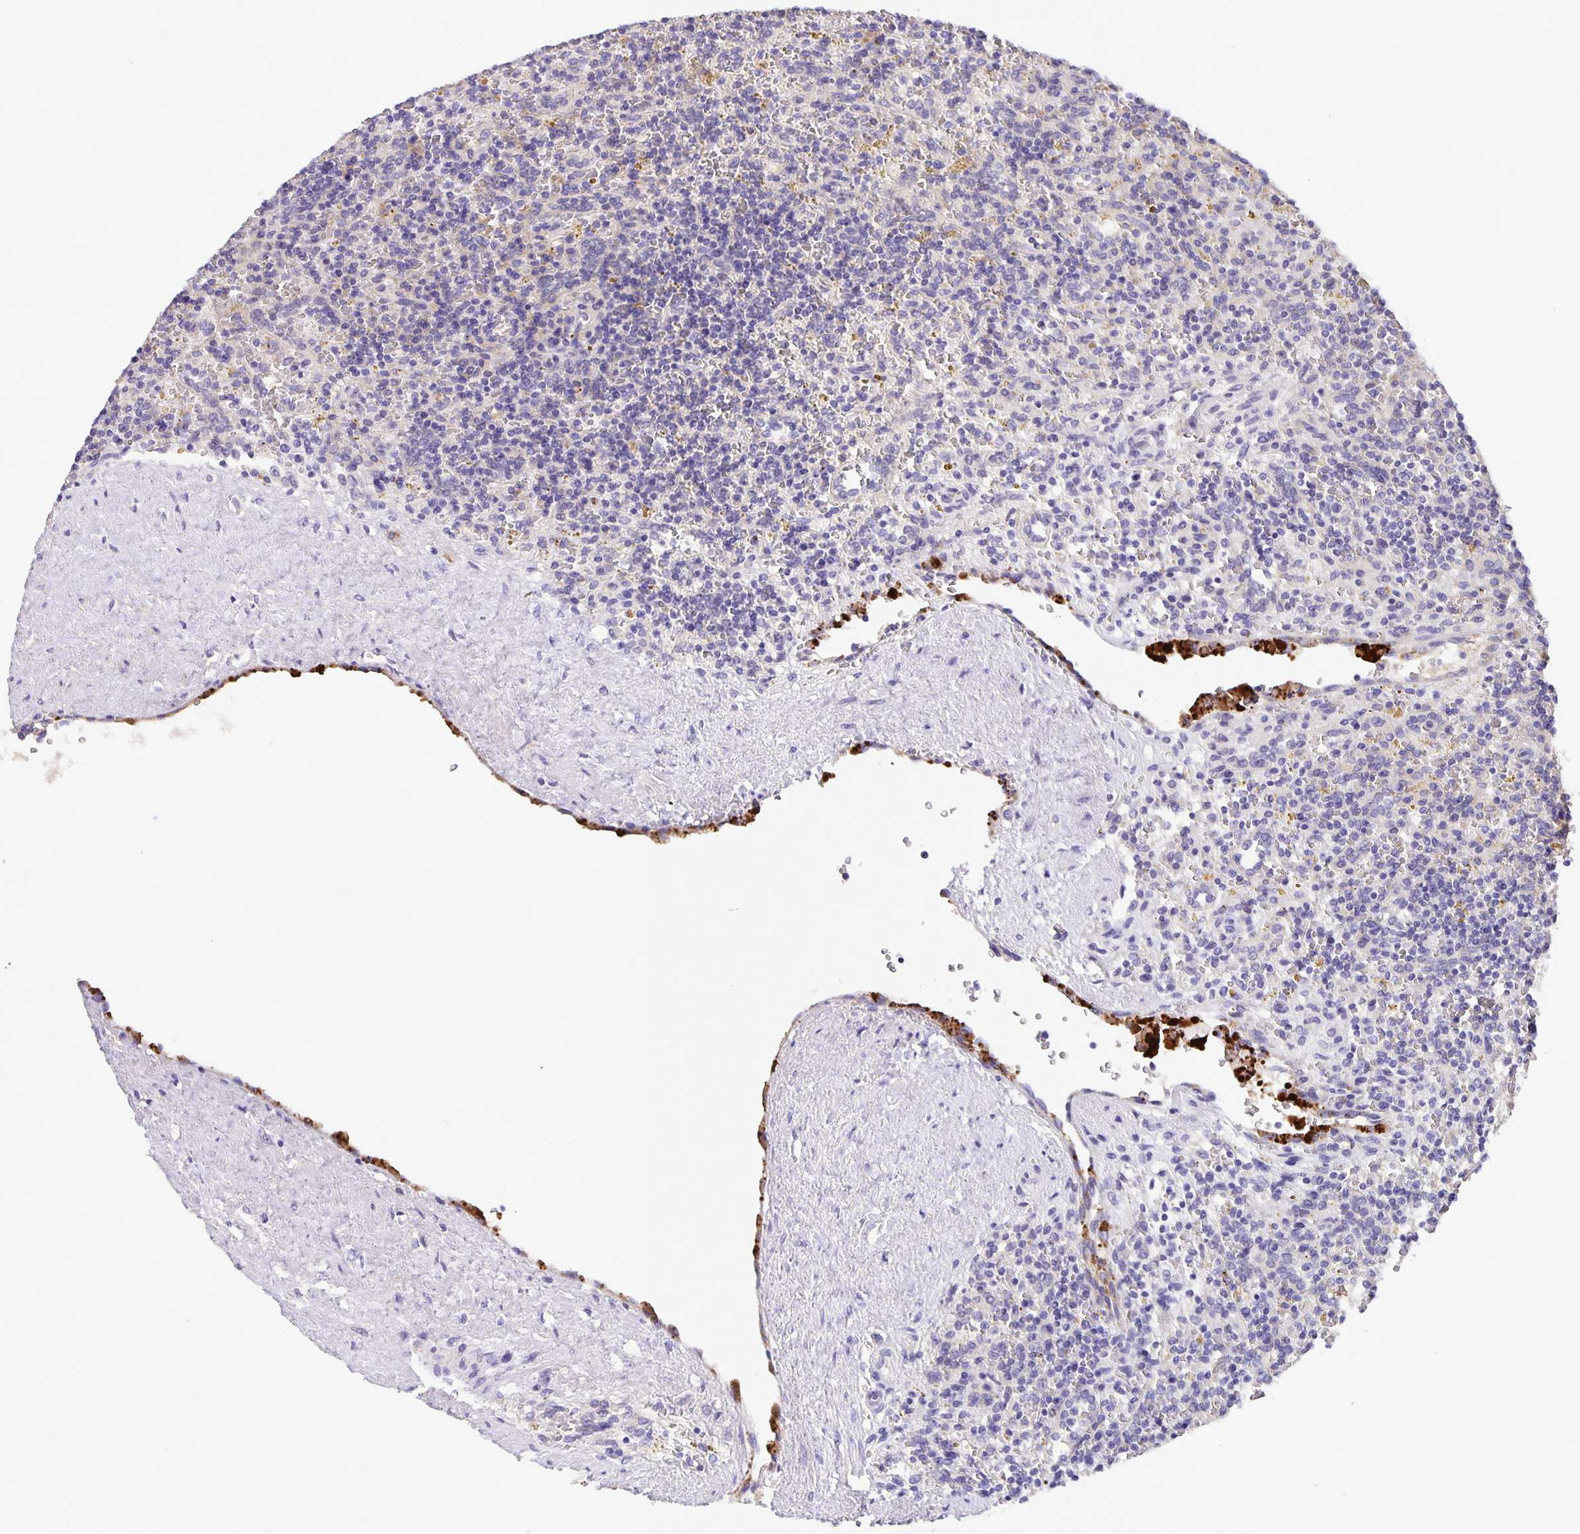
{"staining": {"intensity": "negative", "quantity": "none", "location": "none"}, "tissue": "lymphoma", "cell_type": "Tumor cells", "image_type": "cancer", "snomed": [{"axis": "morphology", "description": "Malignant lymphoma, non-Hodgkin's type, Low grade"}, {"axis": "topography", "description": "Spleen"}], "caption": "Tumor cells are negative for protein expression in human malignant lymphoma, non-Hodgkin's type (low-grade). (Immunohistochemistry (ihc), brightfield microscopy, high magnification).", "gene": "EML6", "patient": {"sex": "male", "age": 67}}